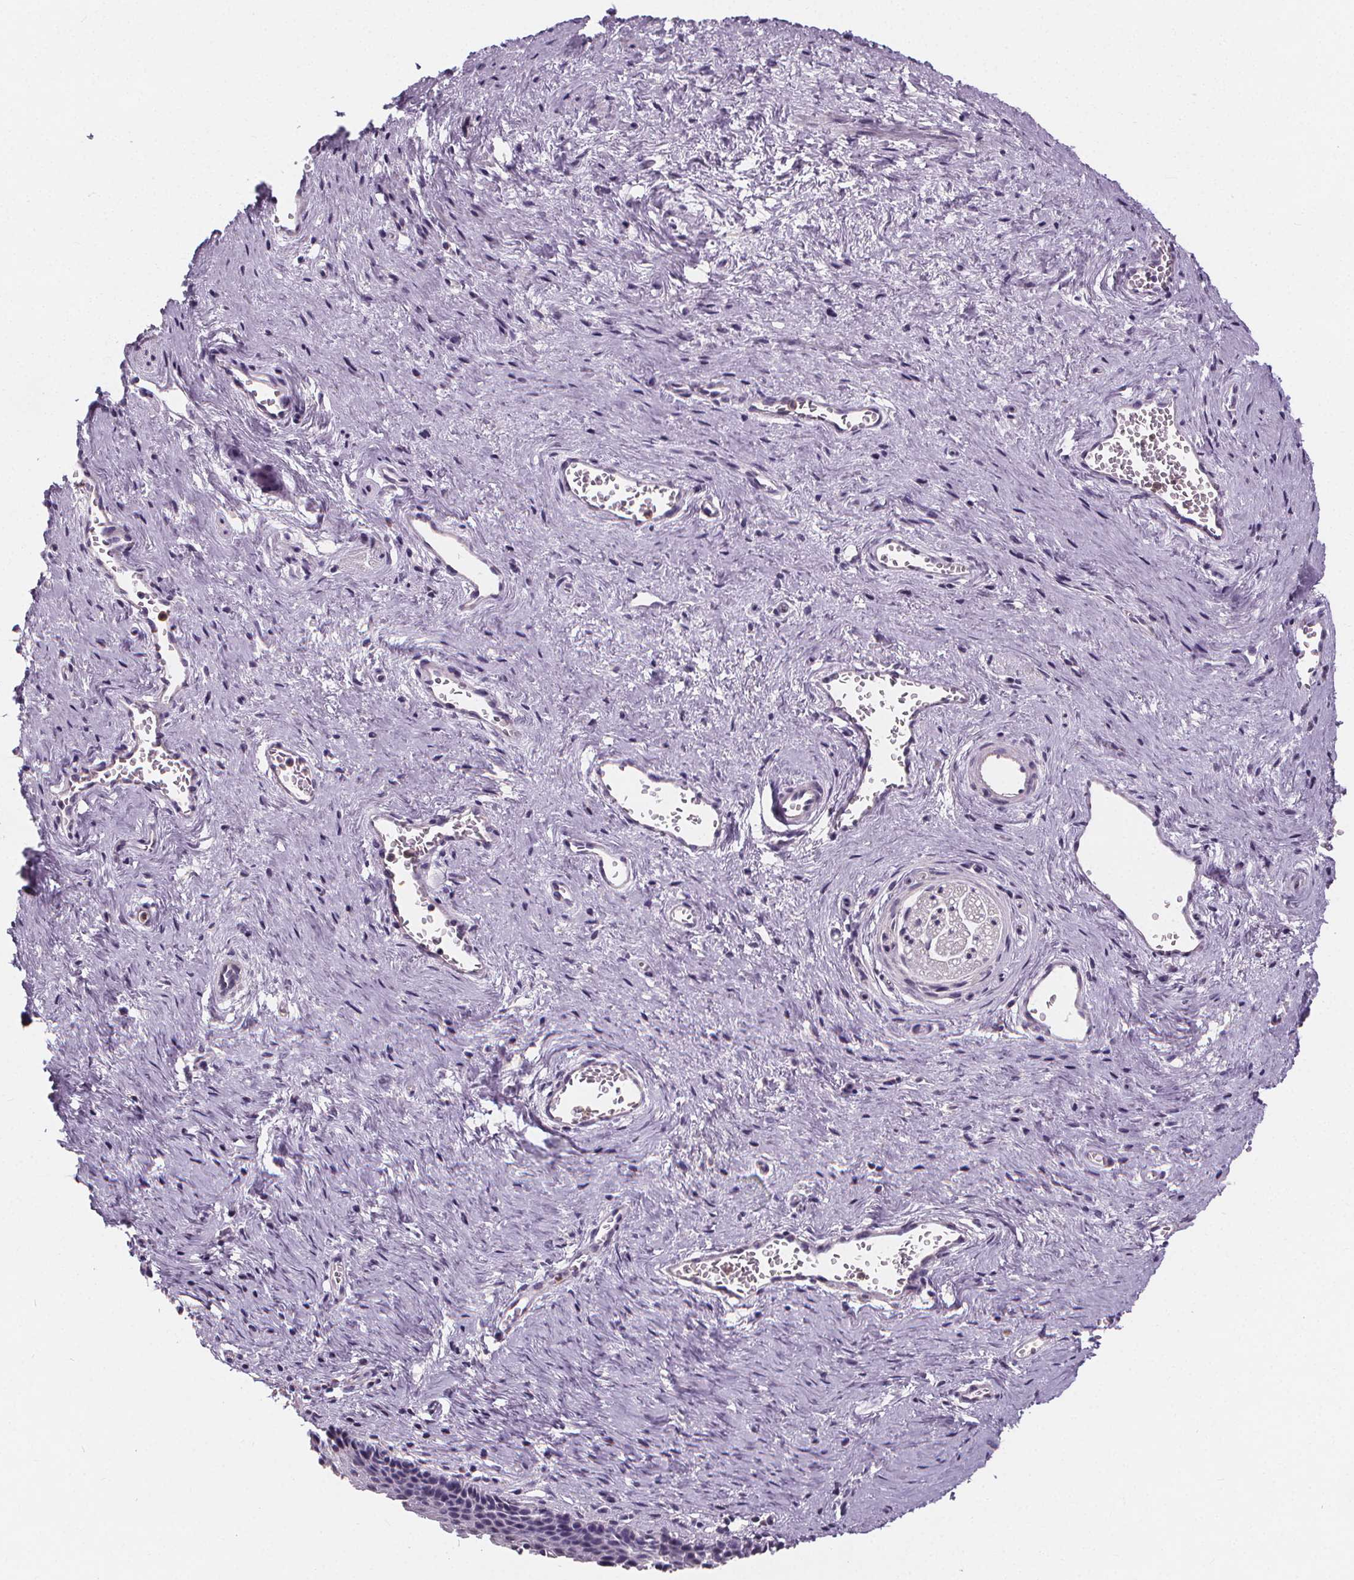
{"staining": {"intensity": "negative", "quantity": "none", "location": "none"}, "tissue": "vagina", "cell_type": "Squamous epithelial cells", "image_type": "normal", "snomed": [{"axis": "morphology", "description": "Normal tissue, NOS"}, {"axis": "topography", "description": "Vagina"}, {"axis": "topography", "description": "Cervix"}], "caption": "IHC histopathology image of normal vagina stained for a protein (brown), which exhibits no positivity in squamous epithelial cells. Brightfield microscopy of IHC stained with DAB (brown) and hematoxylin (blue), captured at high magnification.", "gene": "ATP6V1D", "patient": {"sex": "female", "age": 37}}